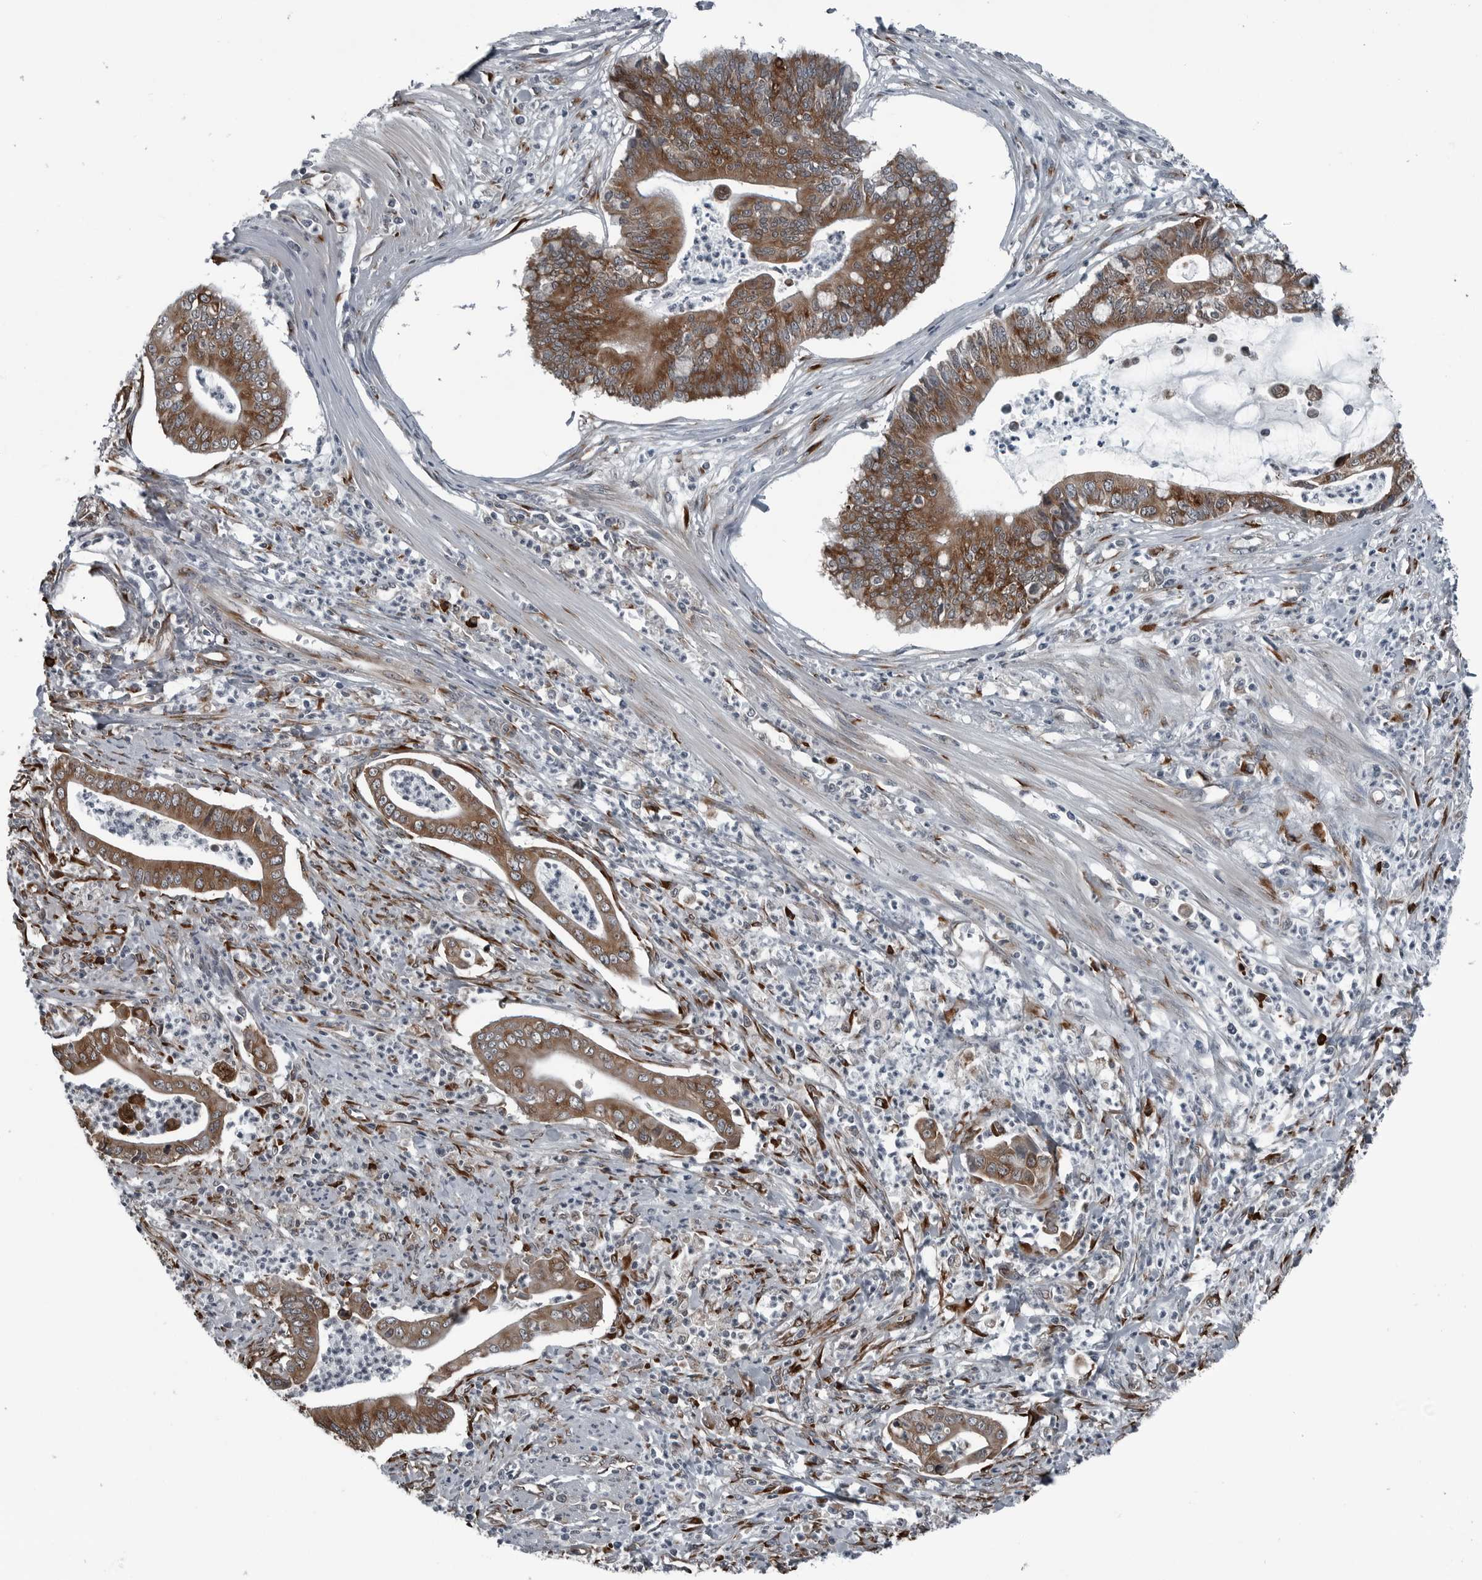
{"staining": {"intensity": "strong", "quantity": ">75%", "location": "cytoplasmic/membranous"}, "tissue": "pancreatic cancer", "cell_type": "Tumor cells", "image_type": "cancer", "snomed": [{"axis": "morphology", "description": "Adenocarcinoma, NOS"}, {"axis": "topography", "description": "Pancreas"}], "caption": "The micrograph demonstrates staining of pancreatic adenocarcinoma, revealing strong cytoplasmic/membranous protein expression (brown color) within tumor cells.", "gene": "CEP85", "patient": {"sex": "male", "age": 69}}